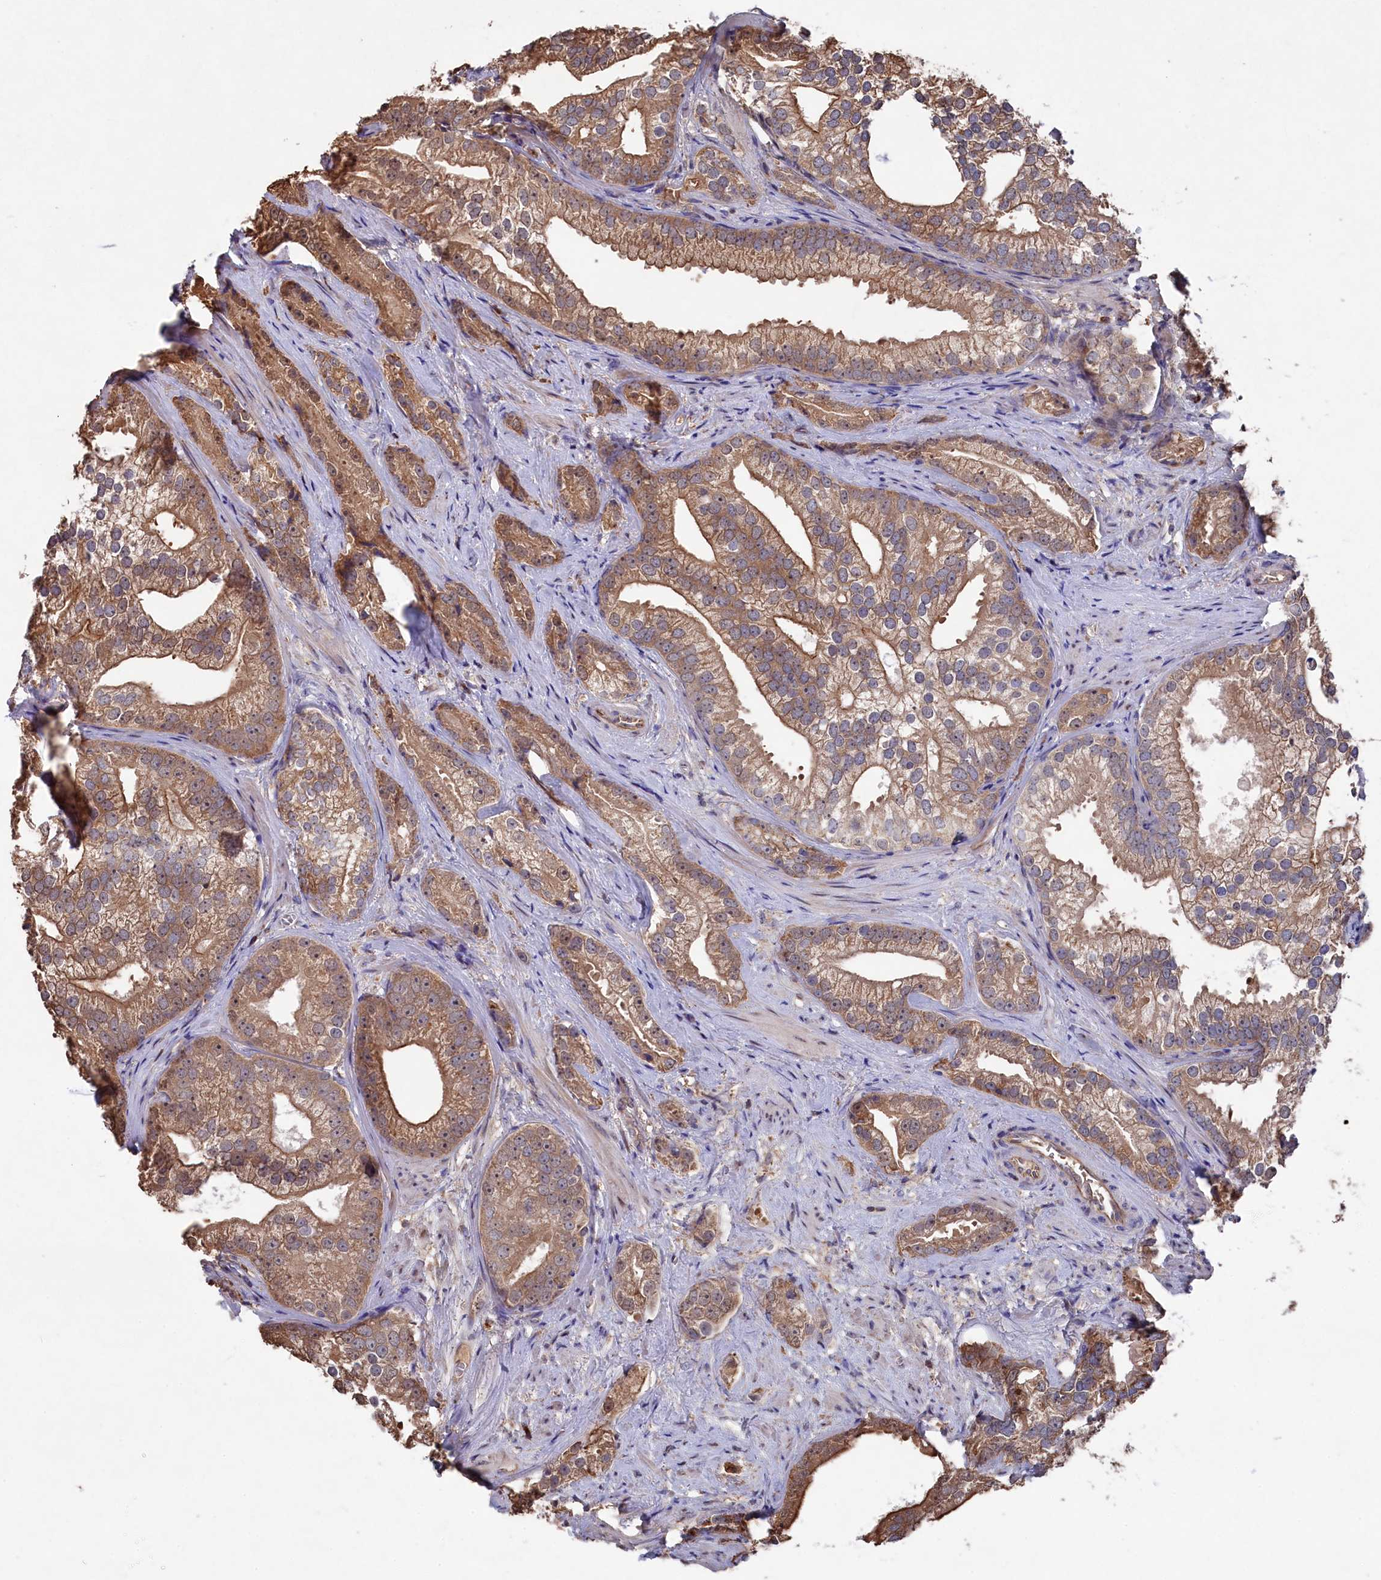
{"staining": {"intensity": "moderate", "quantity": ">75%", "location": "cytoplasmic/membranous"}, "tissue": "prostate cancer", "cell_type": "Tumor cells", "image_type": "cancer", "snomed": [{"axis": "morphology", "description": "Adenocarcinoma, High grade"}, {"axis": "topography", "description": "Prostate"}], "caption": "Tumor cells exhibit medium levels of moderate cytoplasmic/membranous expression in about >75% of cells in high-grade adenocarcinoma (prostate).", "gene": "NAA60", "patient": {"sex": "male", "age": 75}}